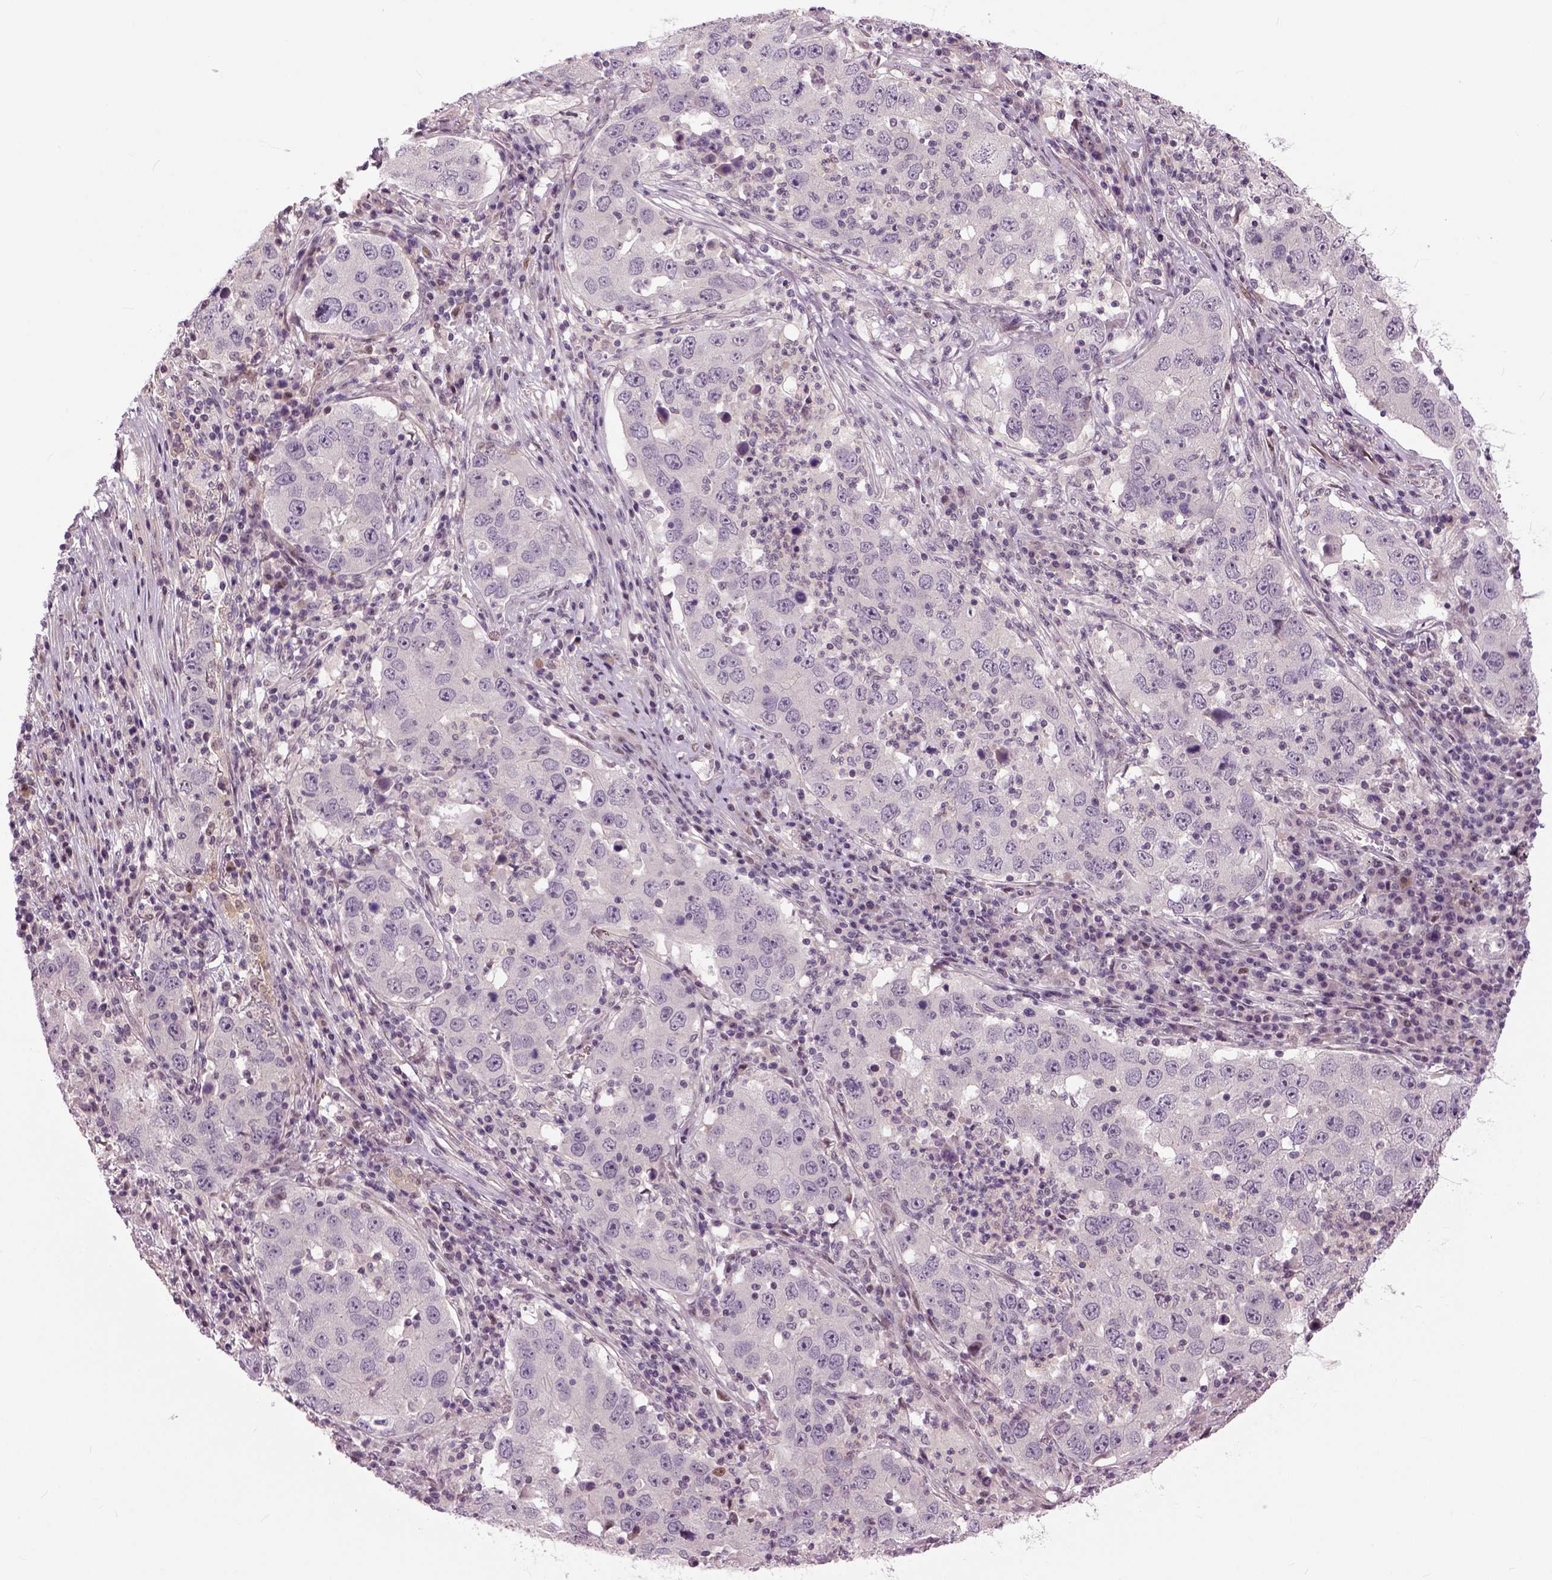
{"staining": {"intensity": "negative", "quantity": "none", "location": "none"}, "tissue": "lung cancer", "cell_type": "Tumor cells", "image_type": "cancer", "snomed": [{"axis": "morphology", "description": "Adenocarcinoma, NOS"}, {"axis": "topography", "description": "Lung"}], "caption": "The immunohistochemistry (IHC) histopathology image has no significant staining in tumor cells of adenocarcinoma (lung) tissue.", "gene": "NECAB1", "patient": {"sex": "male", "age": 73}}